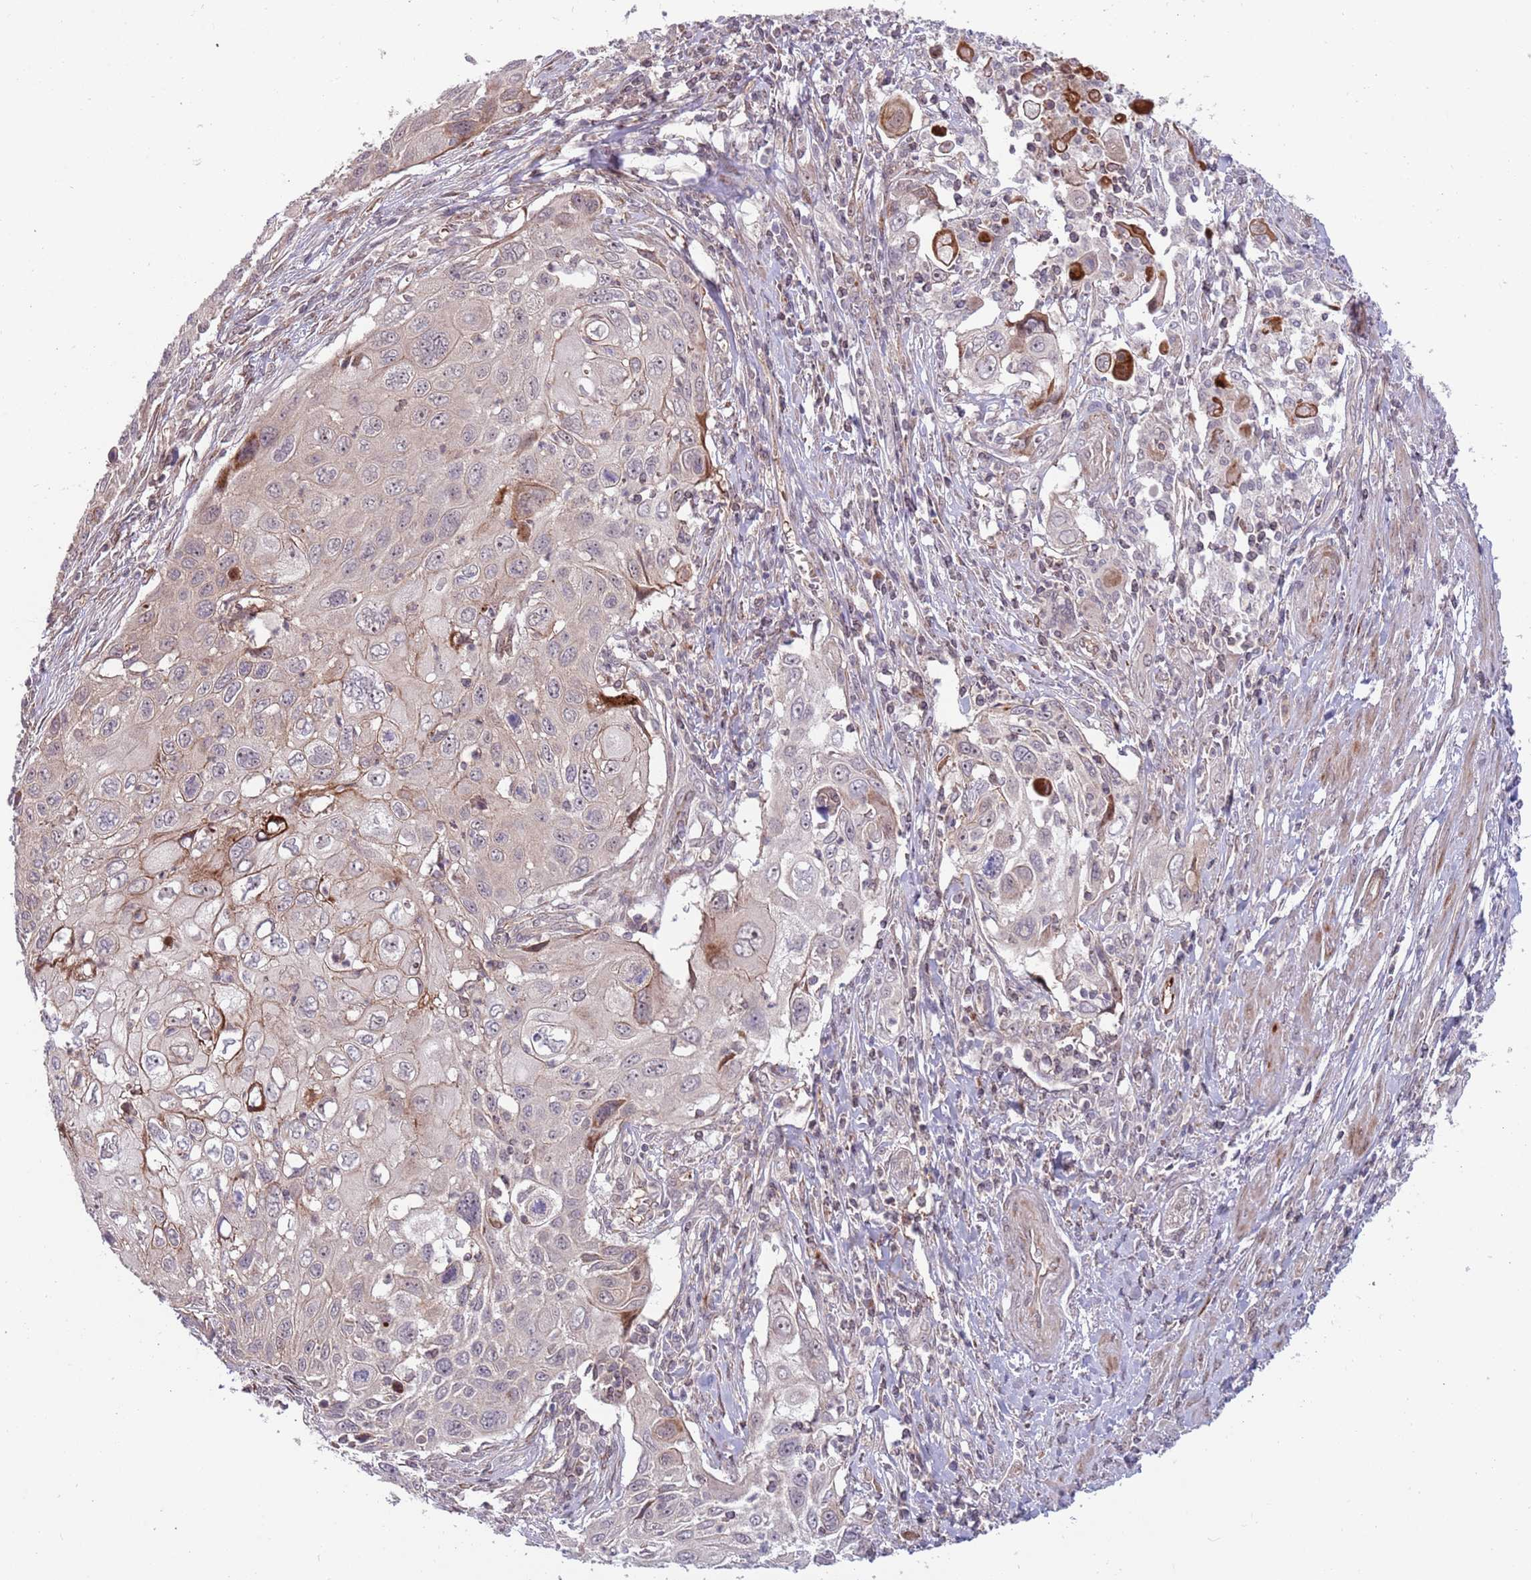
{"staining": {"intensity": "moderate", "quantity": "<25%", "location": "cytoplasmic/membranous"}, "tissue": "cervical cancer", "cell_type": "Tumor cells", "image_type": "cancer", "snomed": [{"axis": "morphology", "description": "Squamous cell carcinoma, NOS"}, {"axis": "topography", "description": "Cervix"}], "caption": "Cervical squamous cell carcinoma stained with immunohistochemistry (IHC) shows moderate cytoplasmic/membranous expression in about <25% of tumor cells.", "gene": "NT5DC4", "patient": {"sex": "female", "age": 70}}